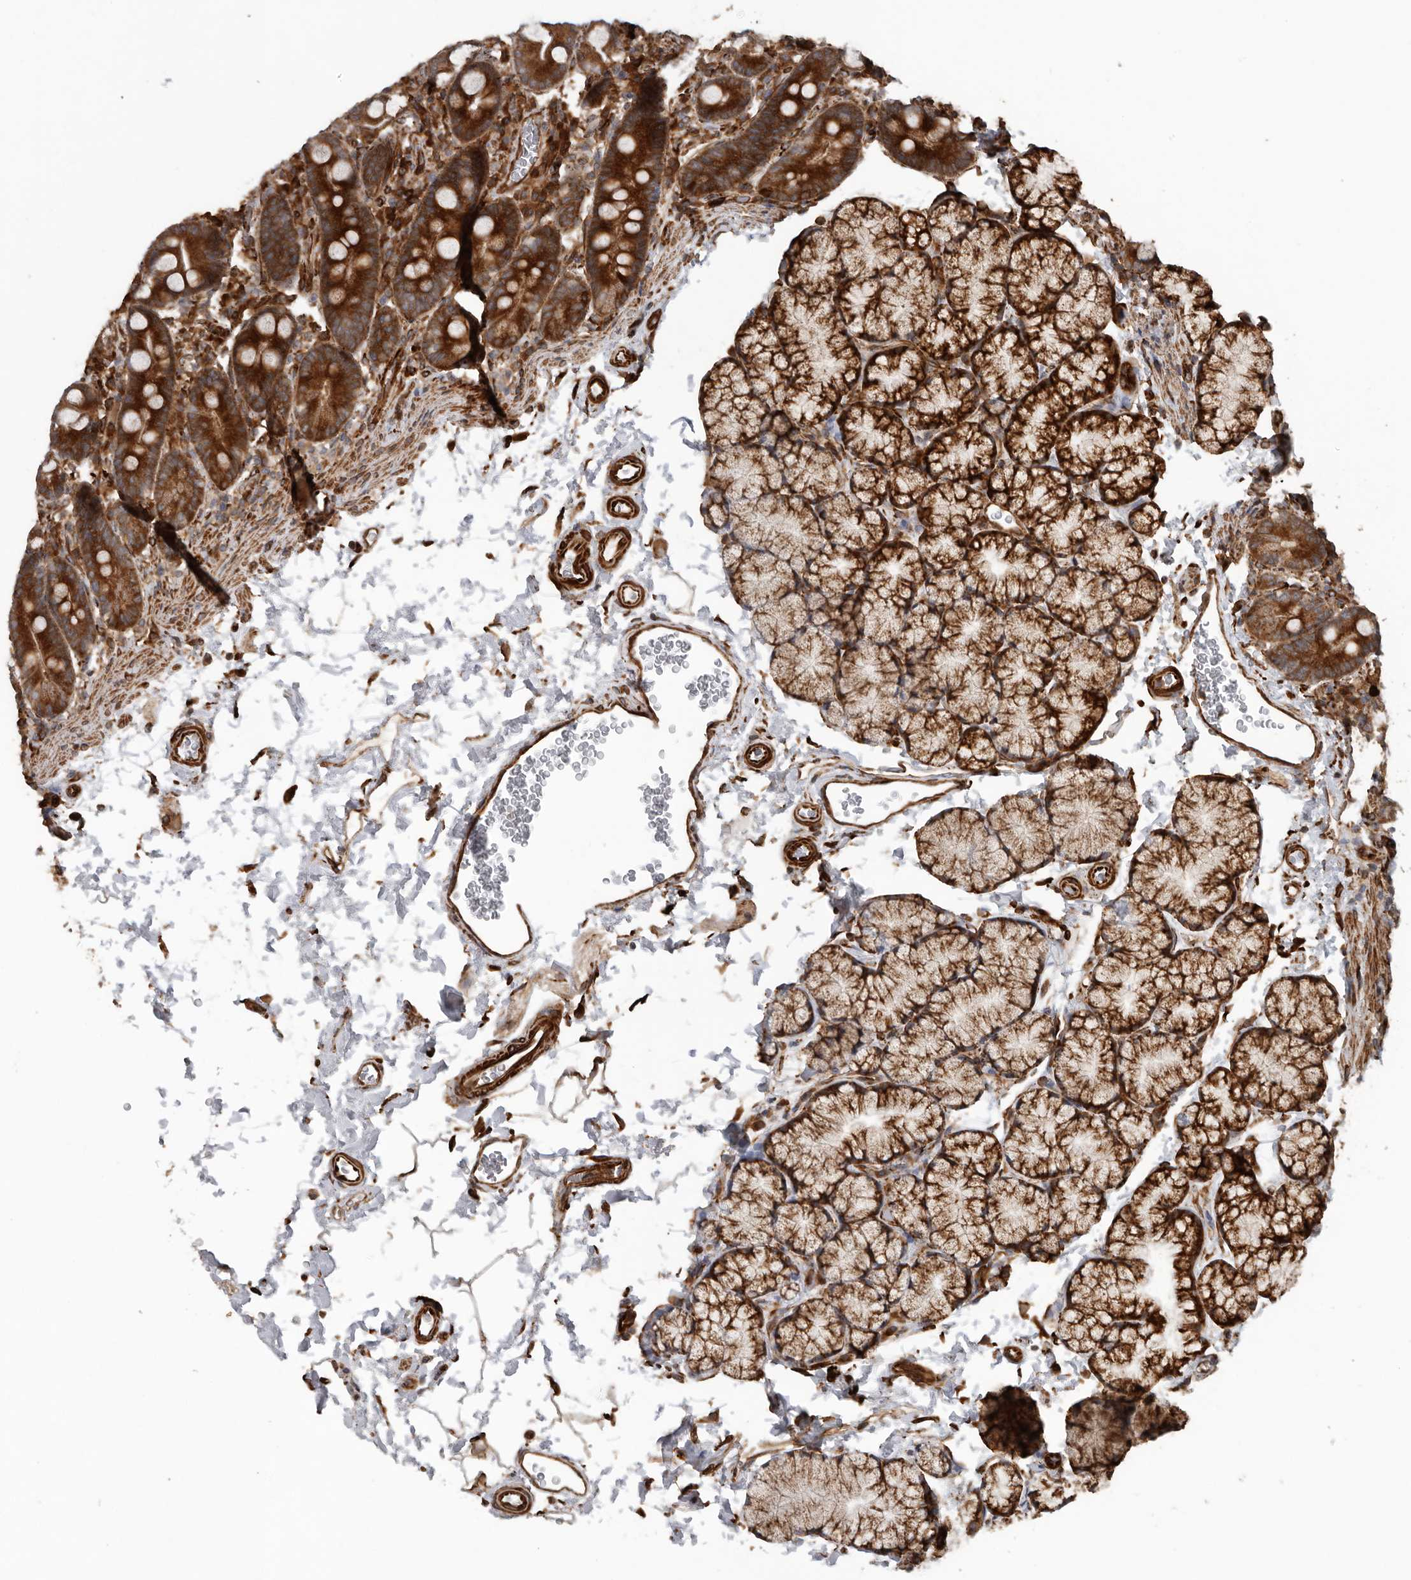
{"staining": {"intensity": "strong", "quantity": ">75%", "location": "cytoplasmic/membranous"}, "tissue": "duodenum", "cell_type": "Glandular cells", "image_type": "normal", "snomed": [{"axis": "morphology", "description": "Normal tissue, NOS"}, {"axis": "topography", "description": "Duodenum"}], "caption": "Immunohistochemical staining of normal duodenum reveals high levels of strong cytoplasmic/membranous staining in about >75% of glandular cells. Using DAB (3,3'-diaminobenzidine) (brown) and hematoxylin (blue) stains, captured at high magnification using brightfield microscopy.", "gene": "CEP350", "patient": {"sex": "male", "age": 35}}